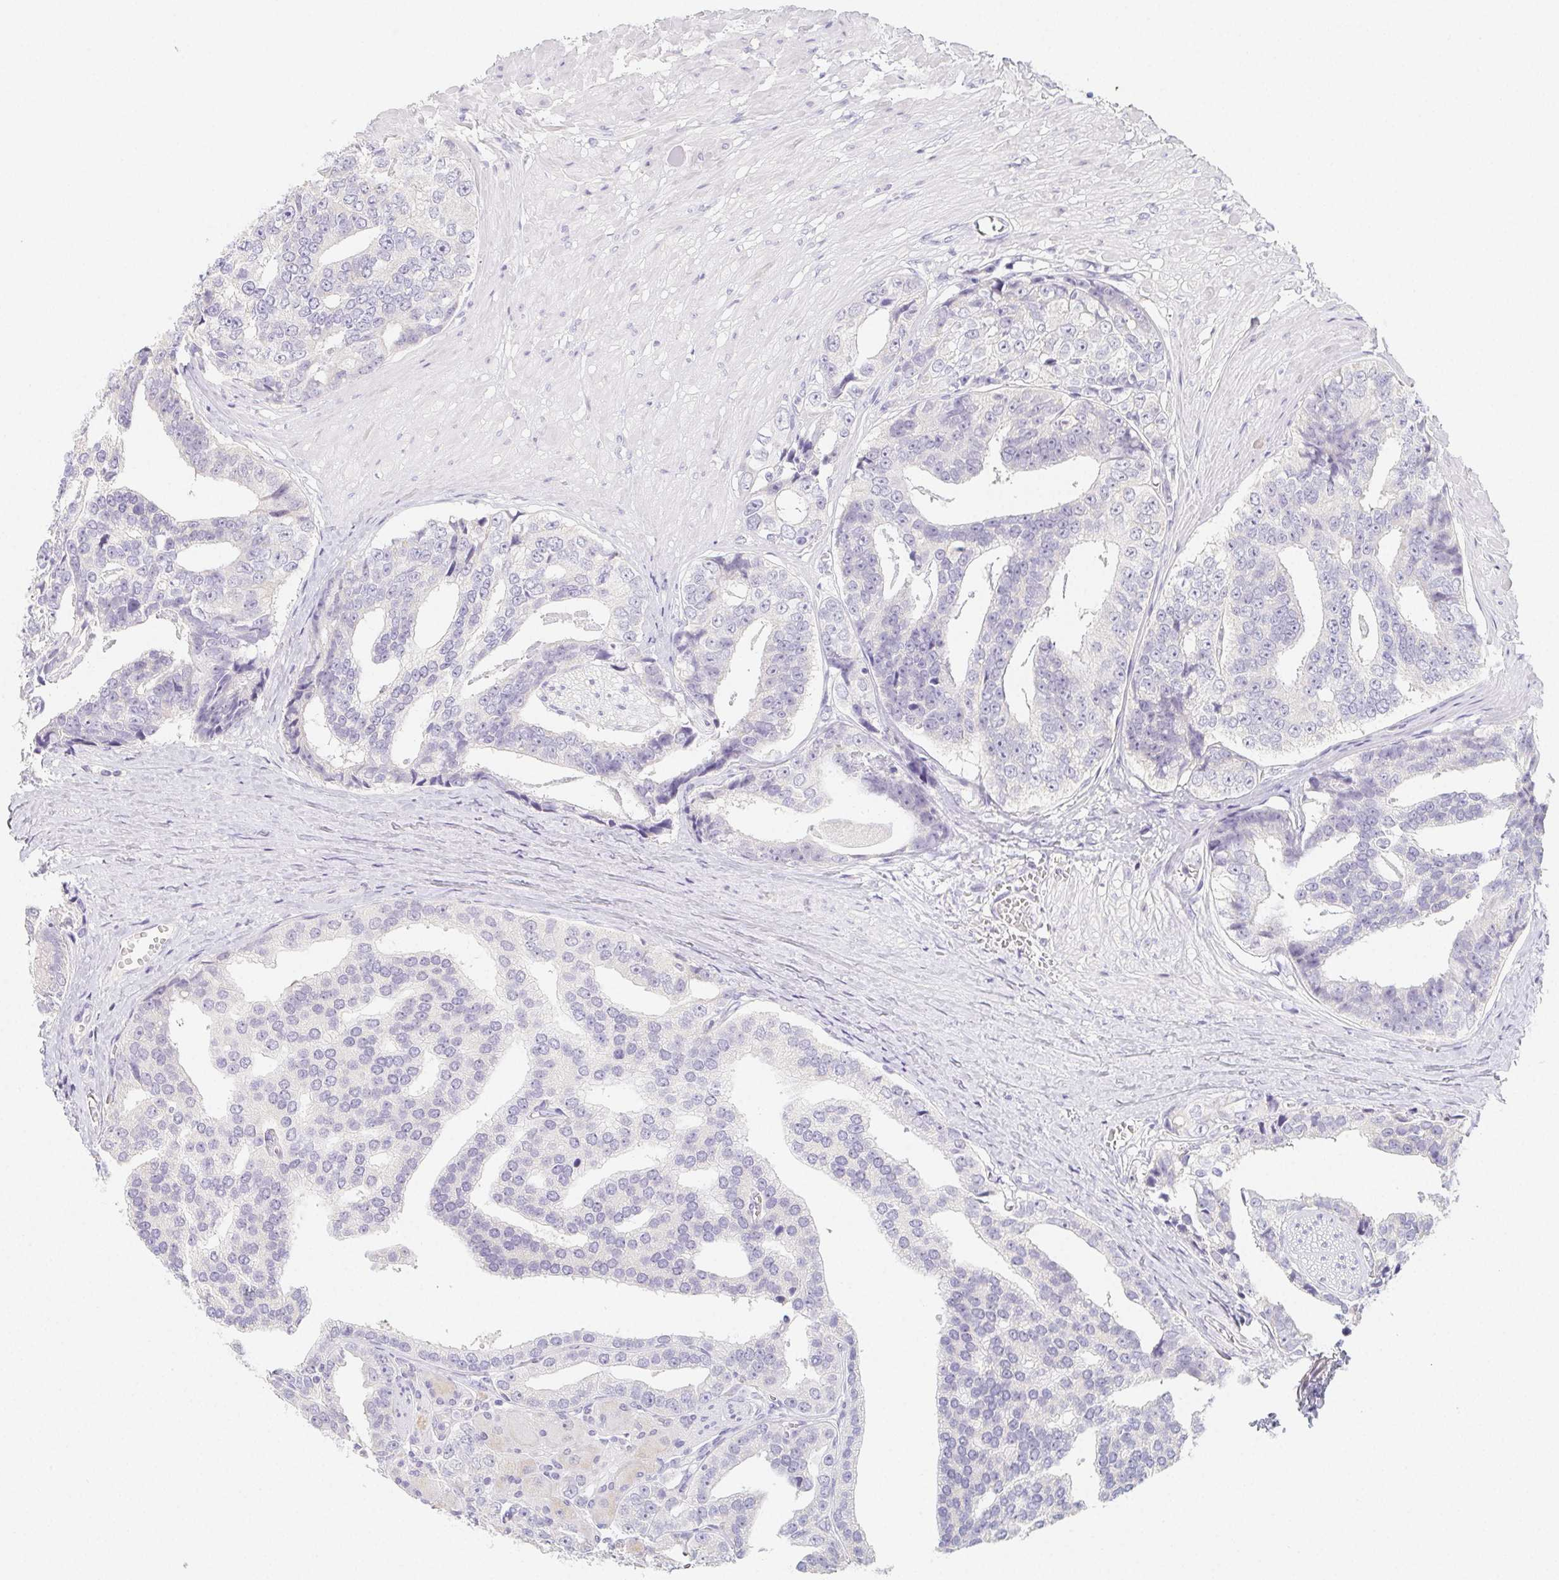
{"staining": {"intensity": "negative", "quantity": "none", "location": "none"}, "tissue": "prostate cancer", "cell_type": "Tumor cells", "image_type": "cancer", "snomed": [{"axis": "morphology", "description": "Adenocarcinoma, High grade"}, {"axis": "topography", "description": "Prostate"}], "caption": "DAB (3,3'-diaminobenzidine) immunohistochemical staining of human prostate cancer shows no significant expression in tumor cells. The staining is performed using DAB (3,3'-diaminobenzidine) brown chromogen with nuclei counter-stained in using hematoxylin.", "gene": "GLIPR1L1", "patient": {"sex": "male", "age": 71}}